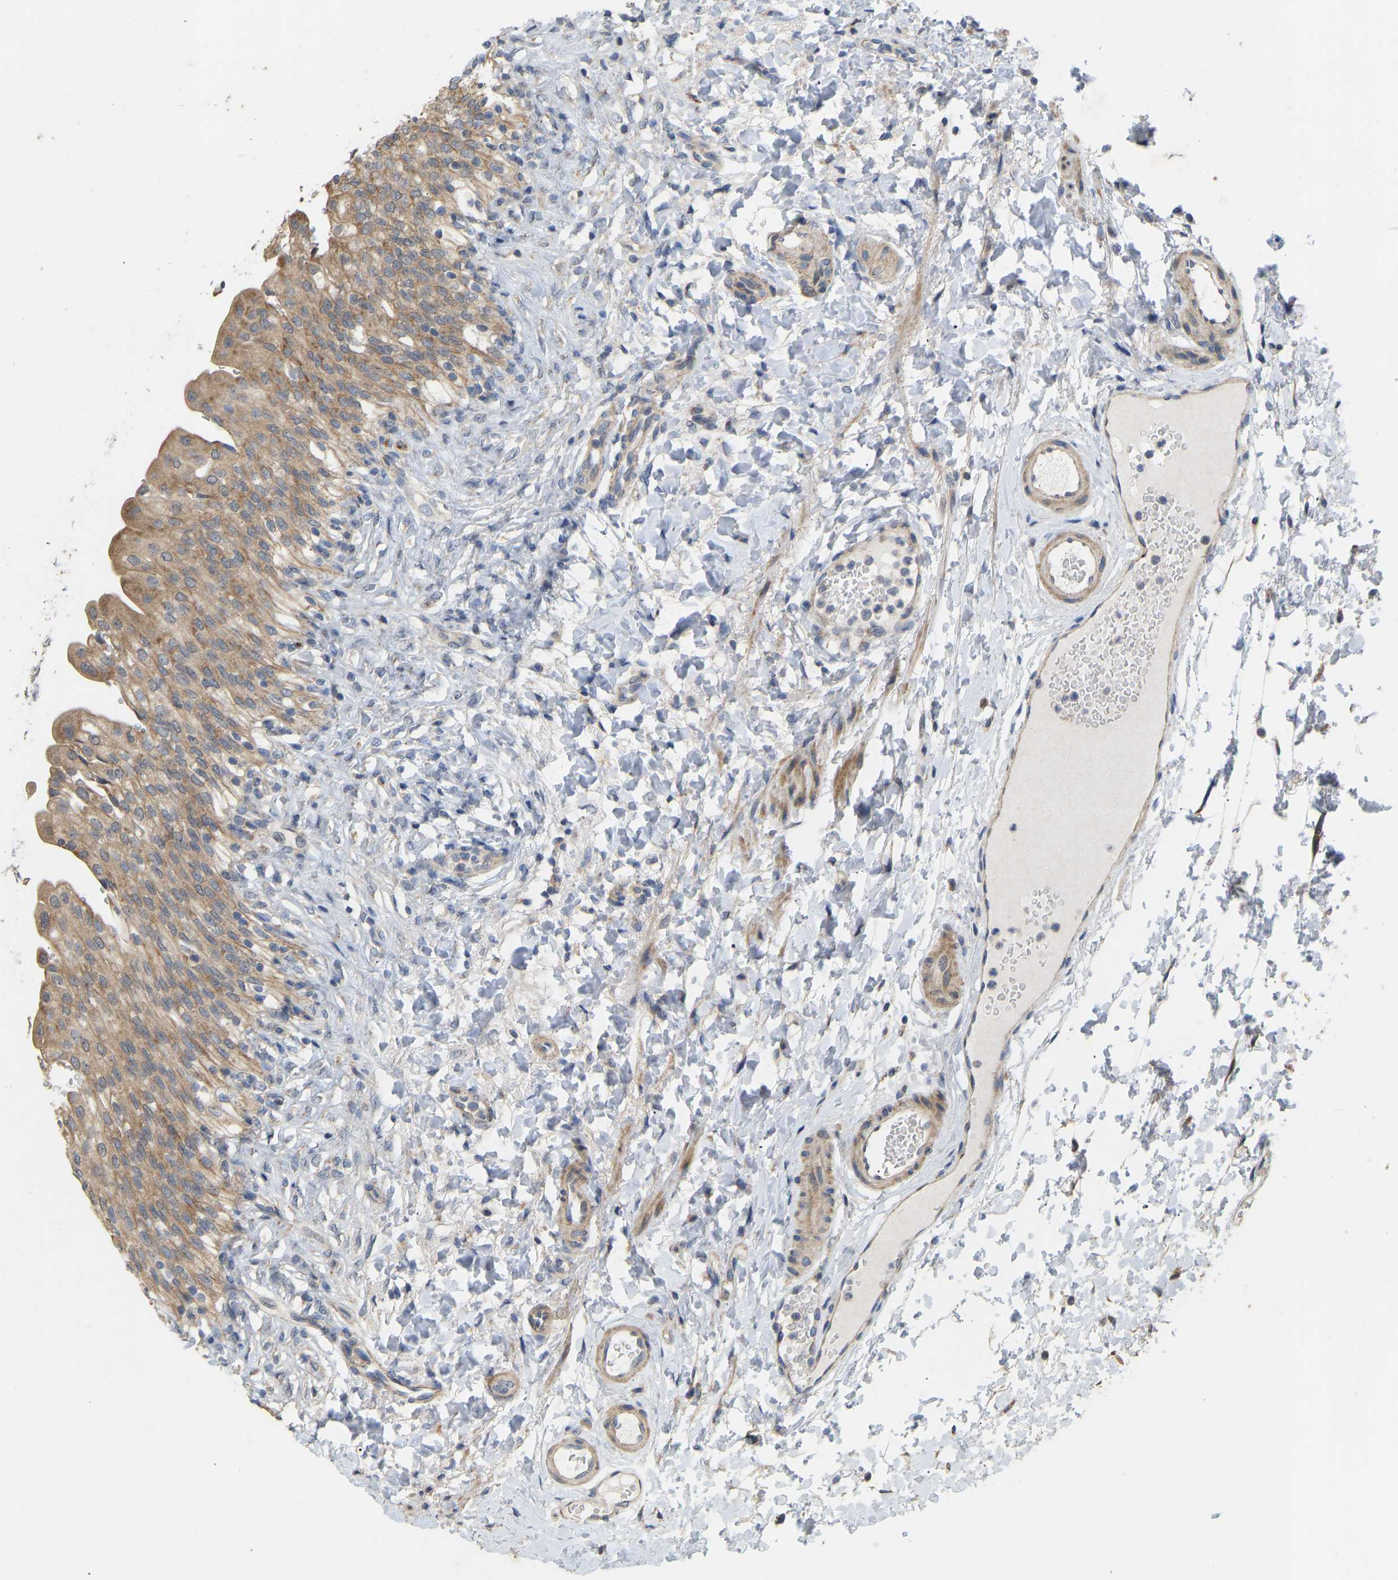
{"staining": {"intensity": "weak", "quantity": "25%-75%", "location": "cytoplasmic/membranous"}, "tissue": "urinary bladder", "cell_type": "Urothelial cells", "image_type": "normal", "snomed": [{"axis": "morphology", "description": "Urothelial carcinoma, High grade"}, {"axis": "topography", "description": "Urinary bladder"}], "caption": "Protein staining of normal urinary bladder displays weak cytoplasmic/membranous positivity in approximately 25%-75% of urothelial cells.", "gene": "HACD2", "patient": {"sex": "male", "age": 46}}